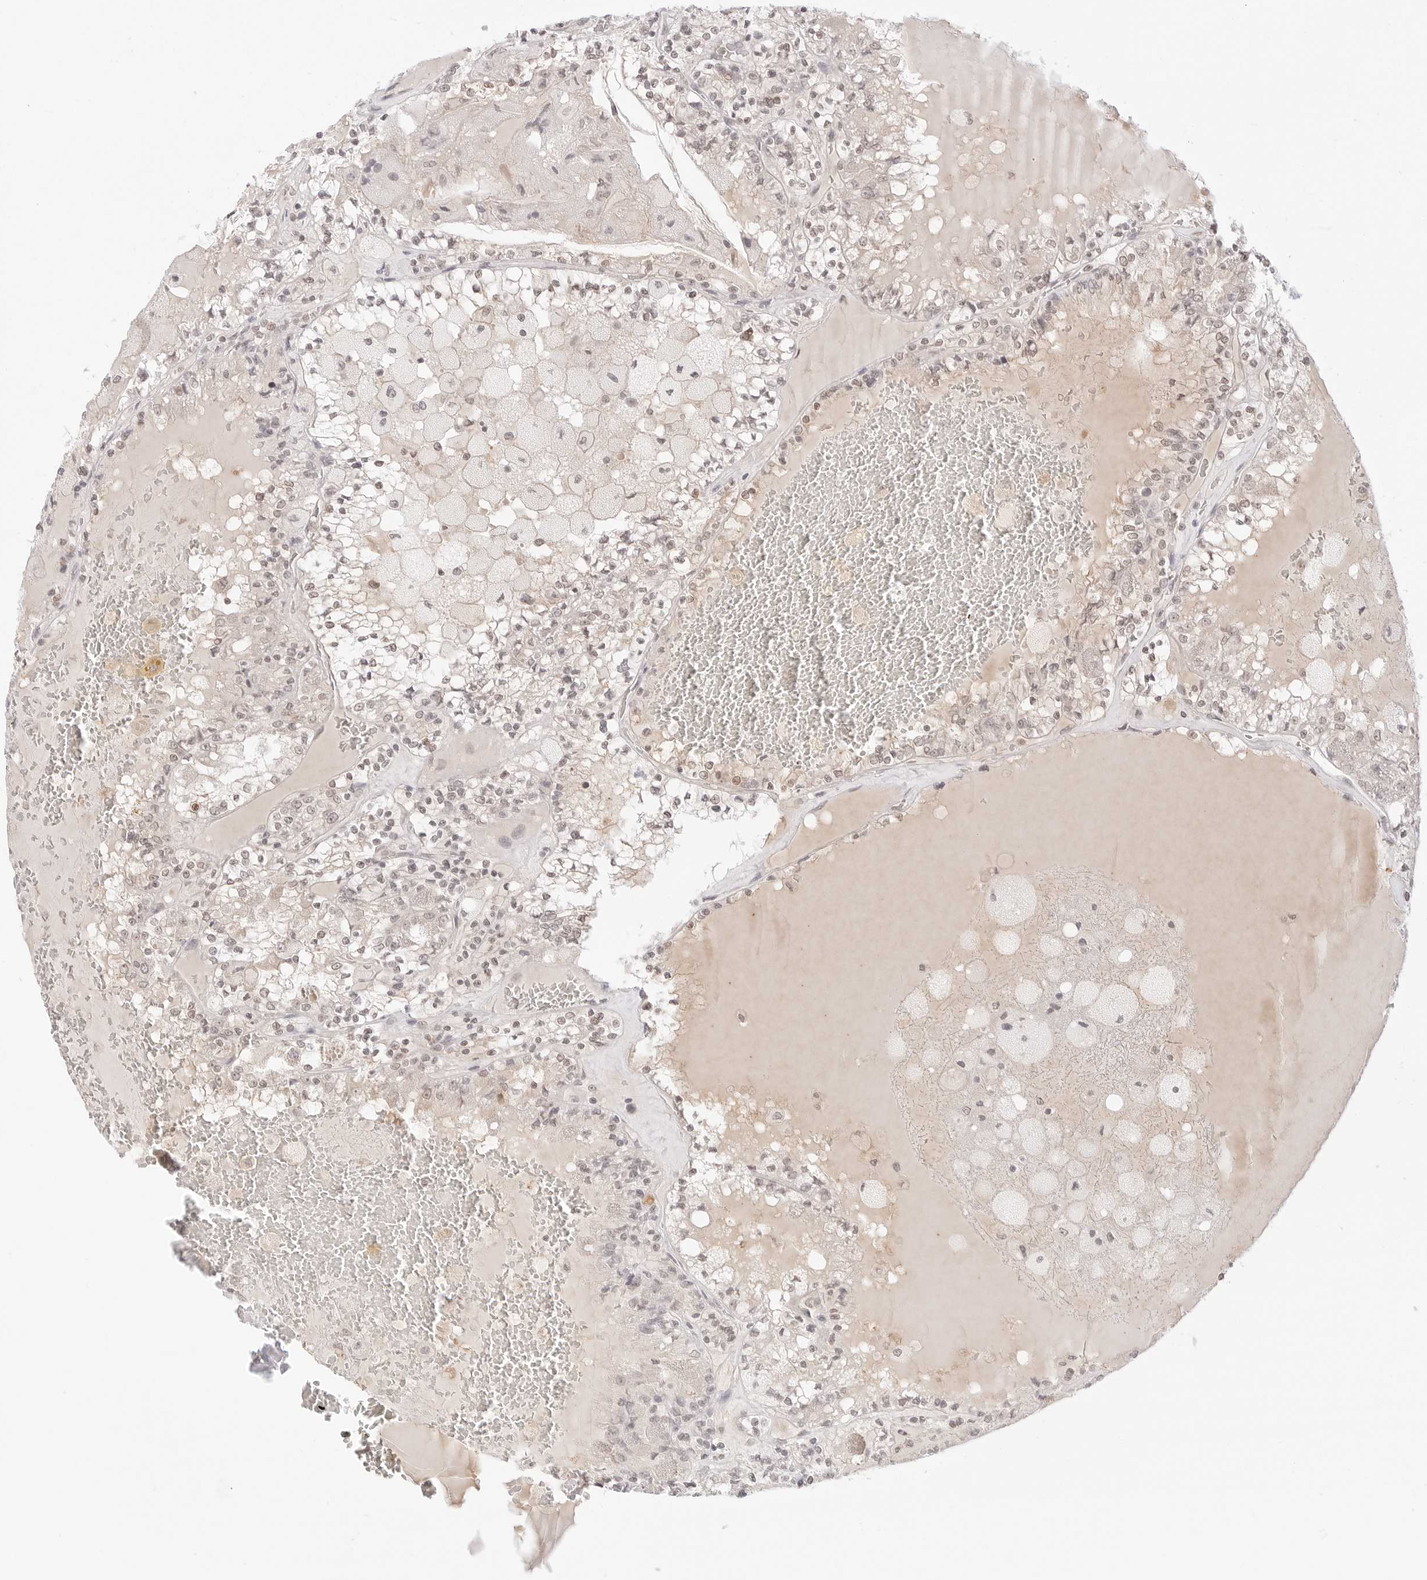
{"staining": {"intensity": "weak", "quantity": "<25%", "location": "nuclear"}, "tissue": "renal cancer", "cell_type": "Tumor cells", "image_type": "cancer", "snomed": [{"axis": "morphology", "description": "Adenocarcinoma, NOS"}, {"axis": "topography", "description": "Kidney"}], "caption": "Immunohistochemical staining of renal cancer (adenocarcinoma) shows no significant positivity in tumor cells.", "gene": "GNAS", "patient": {"sex": "female", "age": 56}}